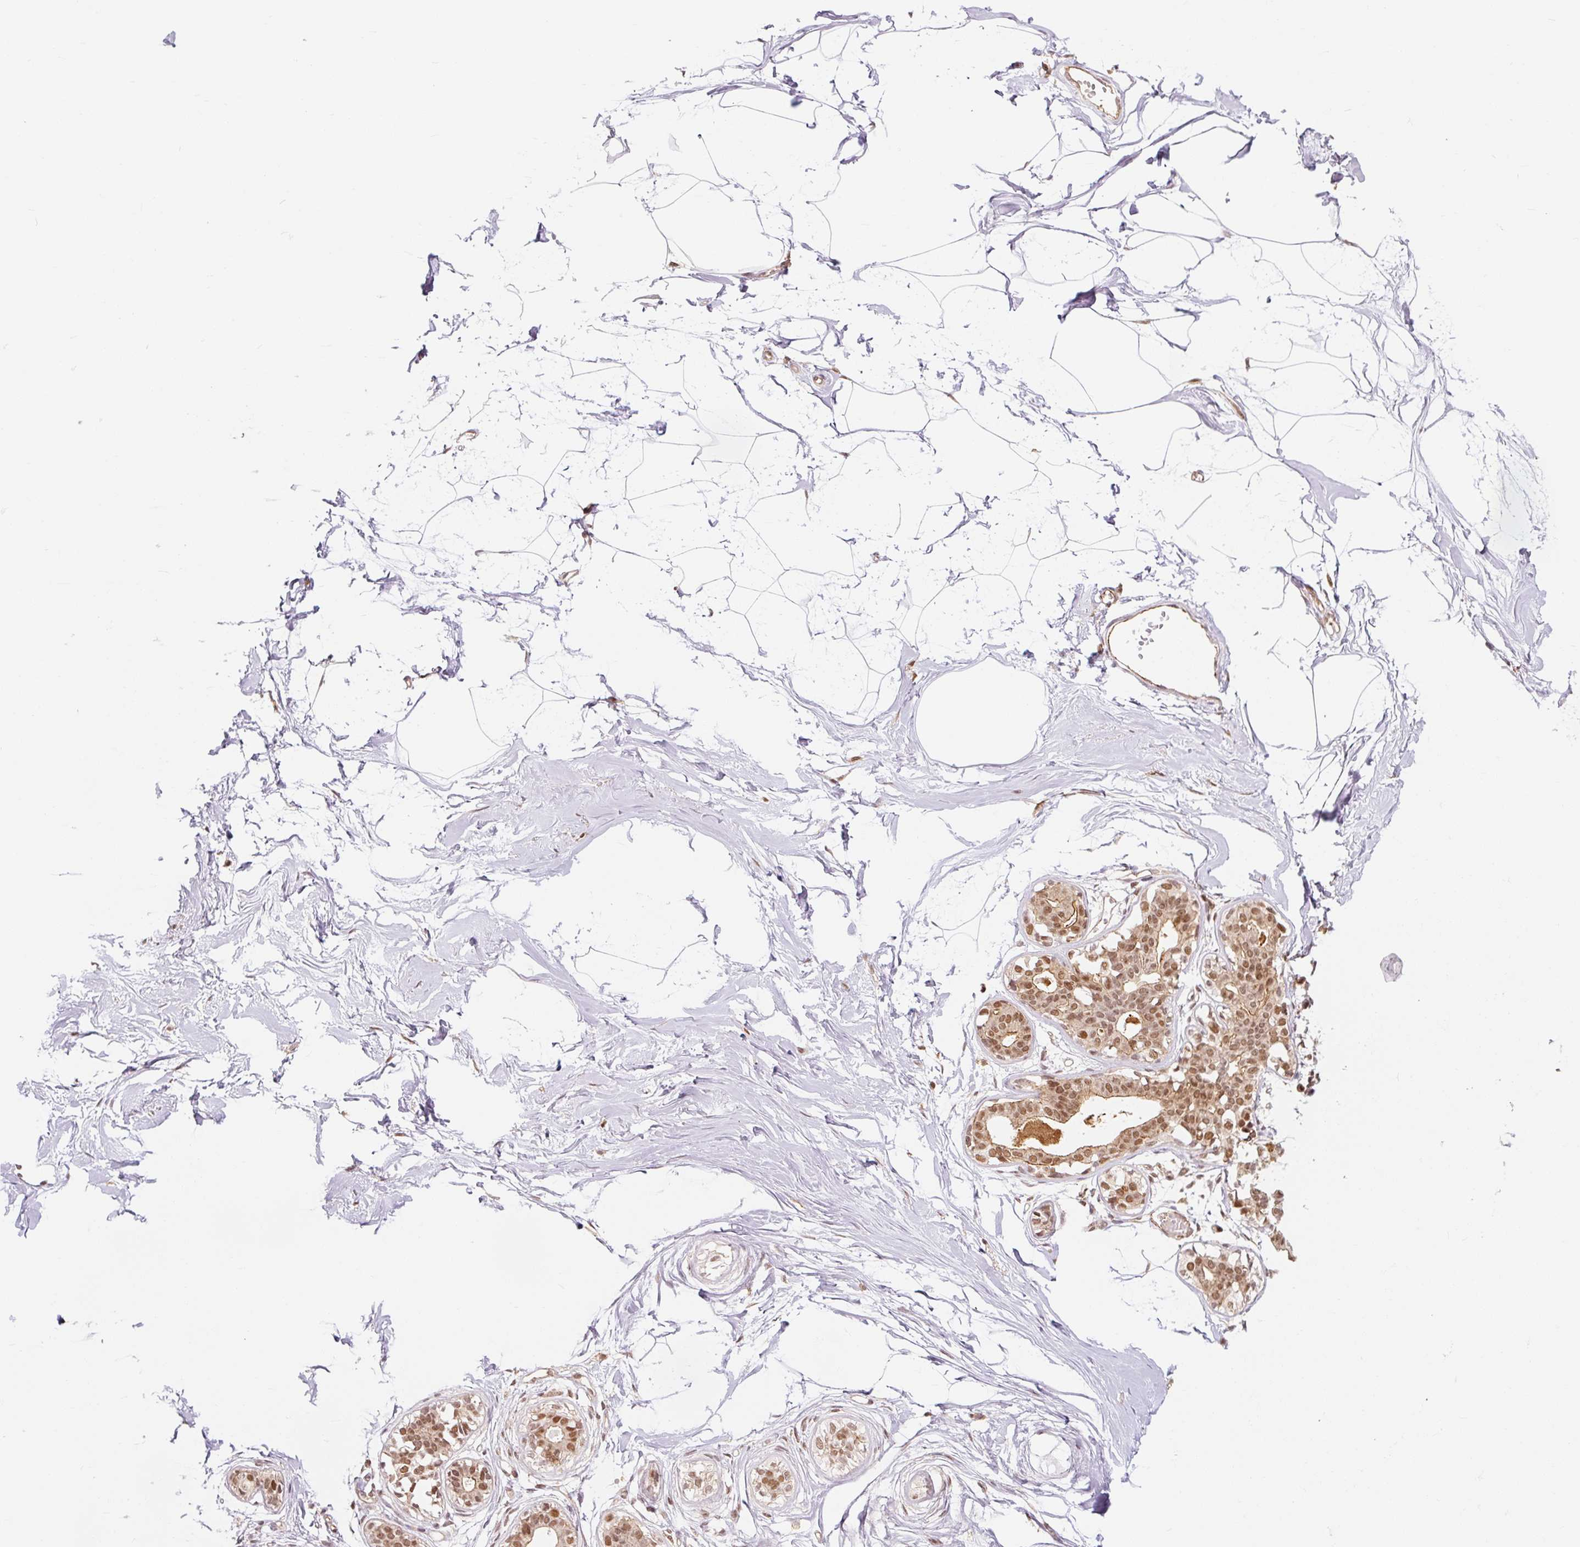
{"staining": {"intensity": "negative", "quantity": "none", "location": "none"}, "tissue": "breast", "cell_type": "Adipocytes", "image_type": "normal", "snomed": [{"axis": "morphology", "description": "Normal tissue, NOS"}, {"axis": "topography", "description": "Breast"}], "caption": "An immunohistochemistry micrograph of benign breast is shown. There is no staining in adipocytes of breast.", "gene": "CSTF1", "patient": {"sex": "female", "age": 45}}